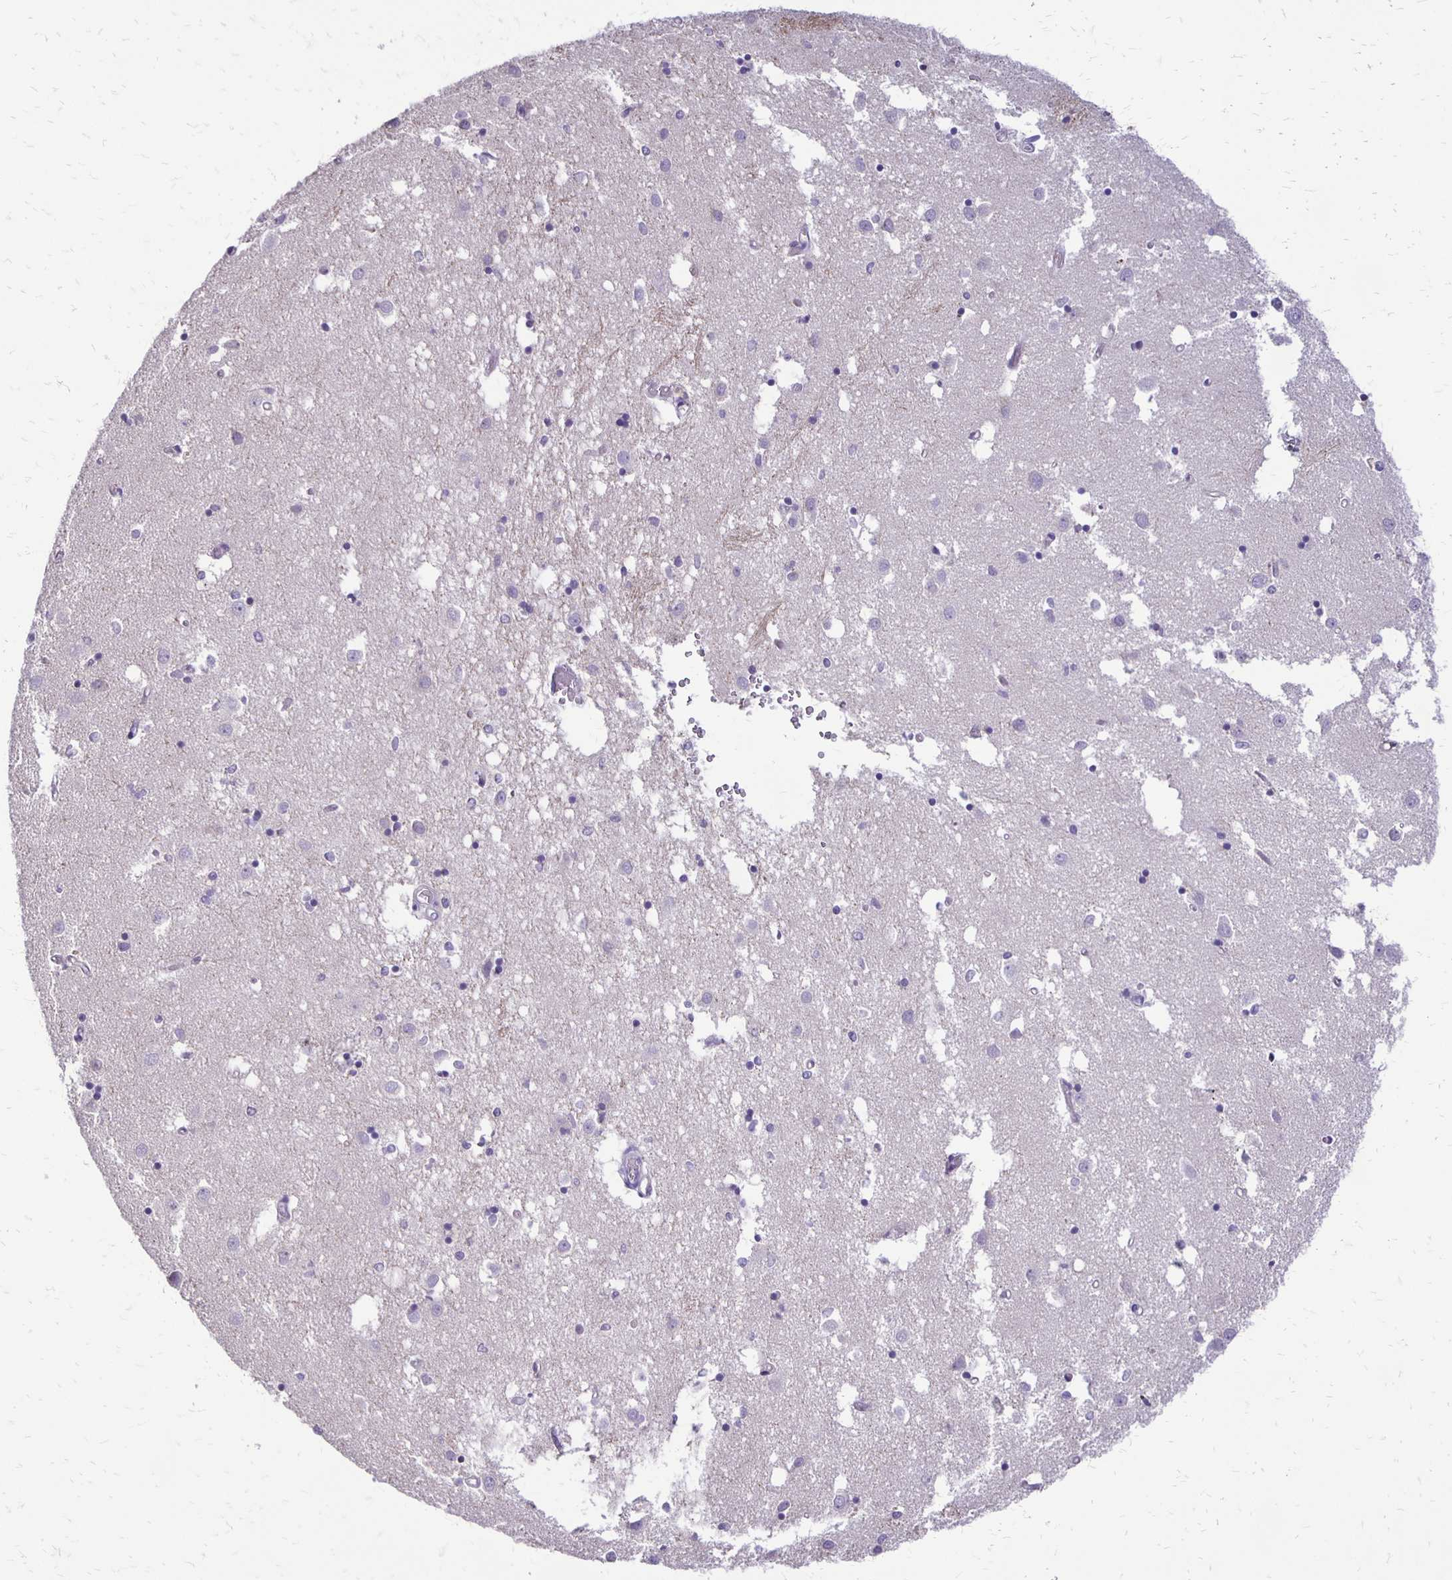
{"staining": {"intensity": "negative", "quantity": "none", "location": "none"}, "tissue": "caudate", "cell_type": "Glial cells", "image_type": "normal", "snomed": [{"axis": "morphology", "description": "Normal tissue, NOS"}, {"axis": "topography", "description": "Lateral ventricle wall"}], "caption": "Immunohistochemical staining of benign human caudate reveals no significant staining in glial cells.", "gene": "ANKRD45", "patient": {"sex": "male", "age": 70}}